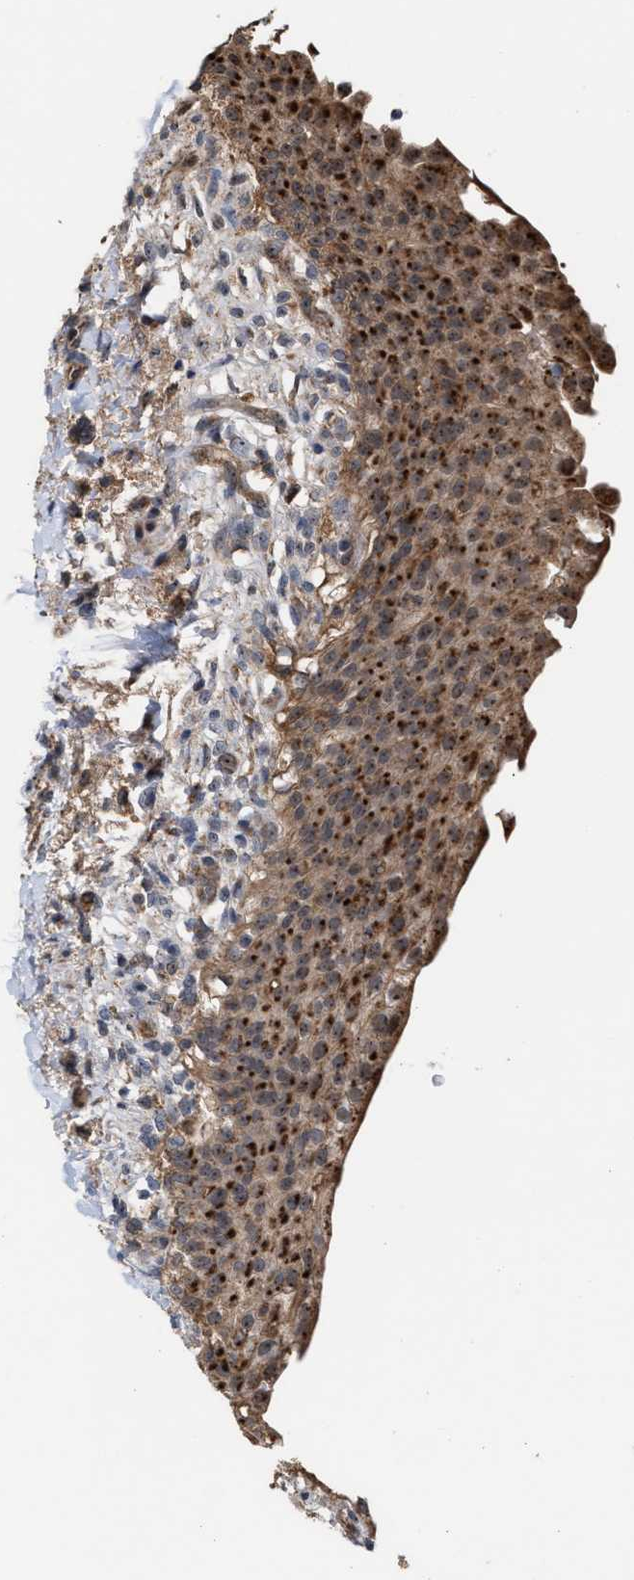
{"staining": {"intensity": "strong", "quantity": ">75%", "location": "cytoplasmic/membranous,nuclear"}, "tissue": "urinary bladder", "cell_type": "Urothelial cells", "image_type": "normal", "snomed": [{"axis": "morphology", "description": "Normal tissue, NOS"}, {"axis": "topography", "description": "Urinary bladder"}], "caption": "Immunohistochemistry (IHC) (DAB) staining of unremarkable human urinary bladder displays strong cytoplasmic/membranous,nuclear protein positivity in about >75% of urothelial cells. (IHC, brightfield microscopy, high magnification).", "gene": "EXOSC2", "patient": {"sex": "female", "age": 60}}